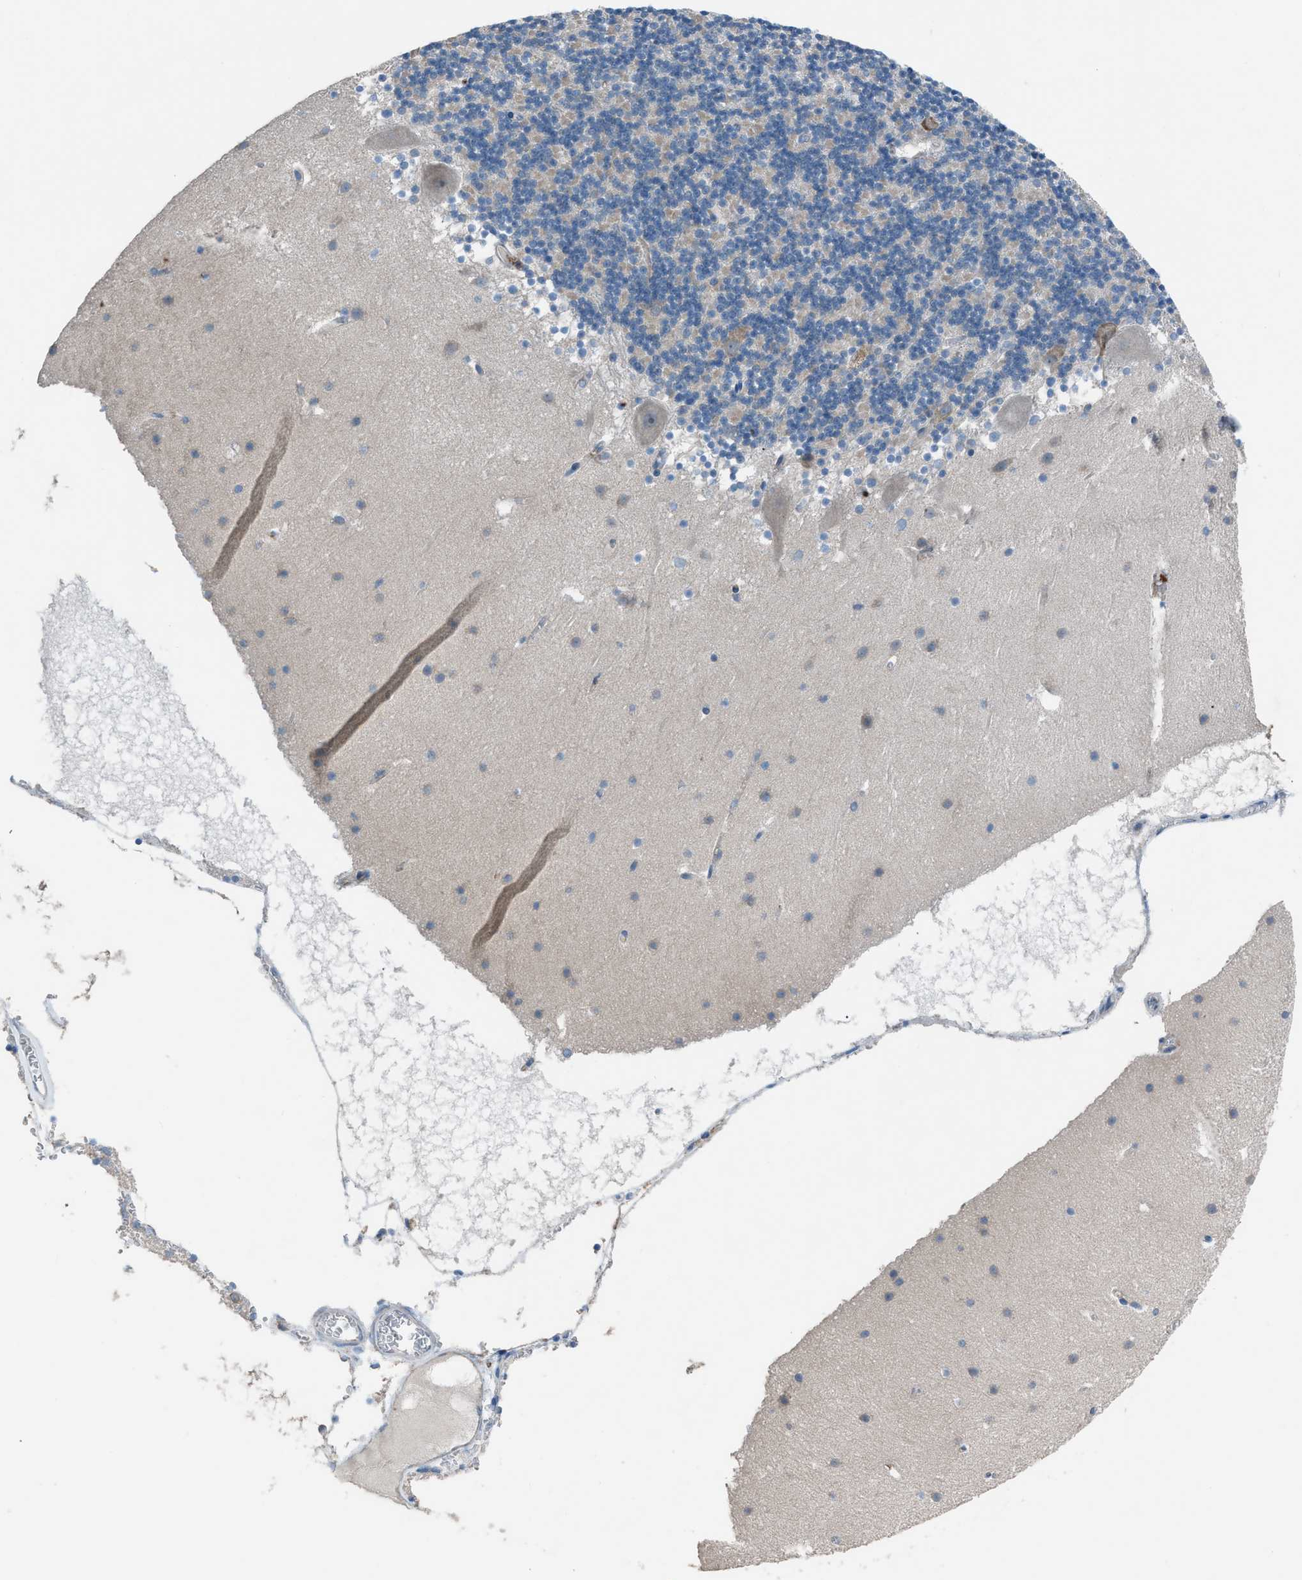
{"staining": {"intensity": "negative", "quantity": "none", "location": "none"}, "tissue": "cerebellum", "cell_type": "Cells in granular layer", "image_type": "normal", "snomed": [{"axis": "morphology", "description": "Normal tissue, NOS"}, {"axis": "topography", "description": "Cerebellum"}], "caption": "Human cerebellum stained for a protein using IHC demonstrates no positivity in cells in granular layer.", "gene": "HEG1", "patient": {"sex": "male", "age": 45}}